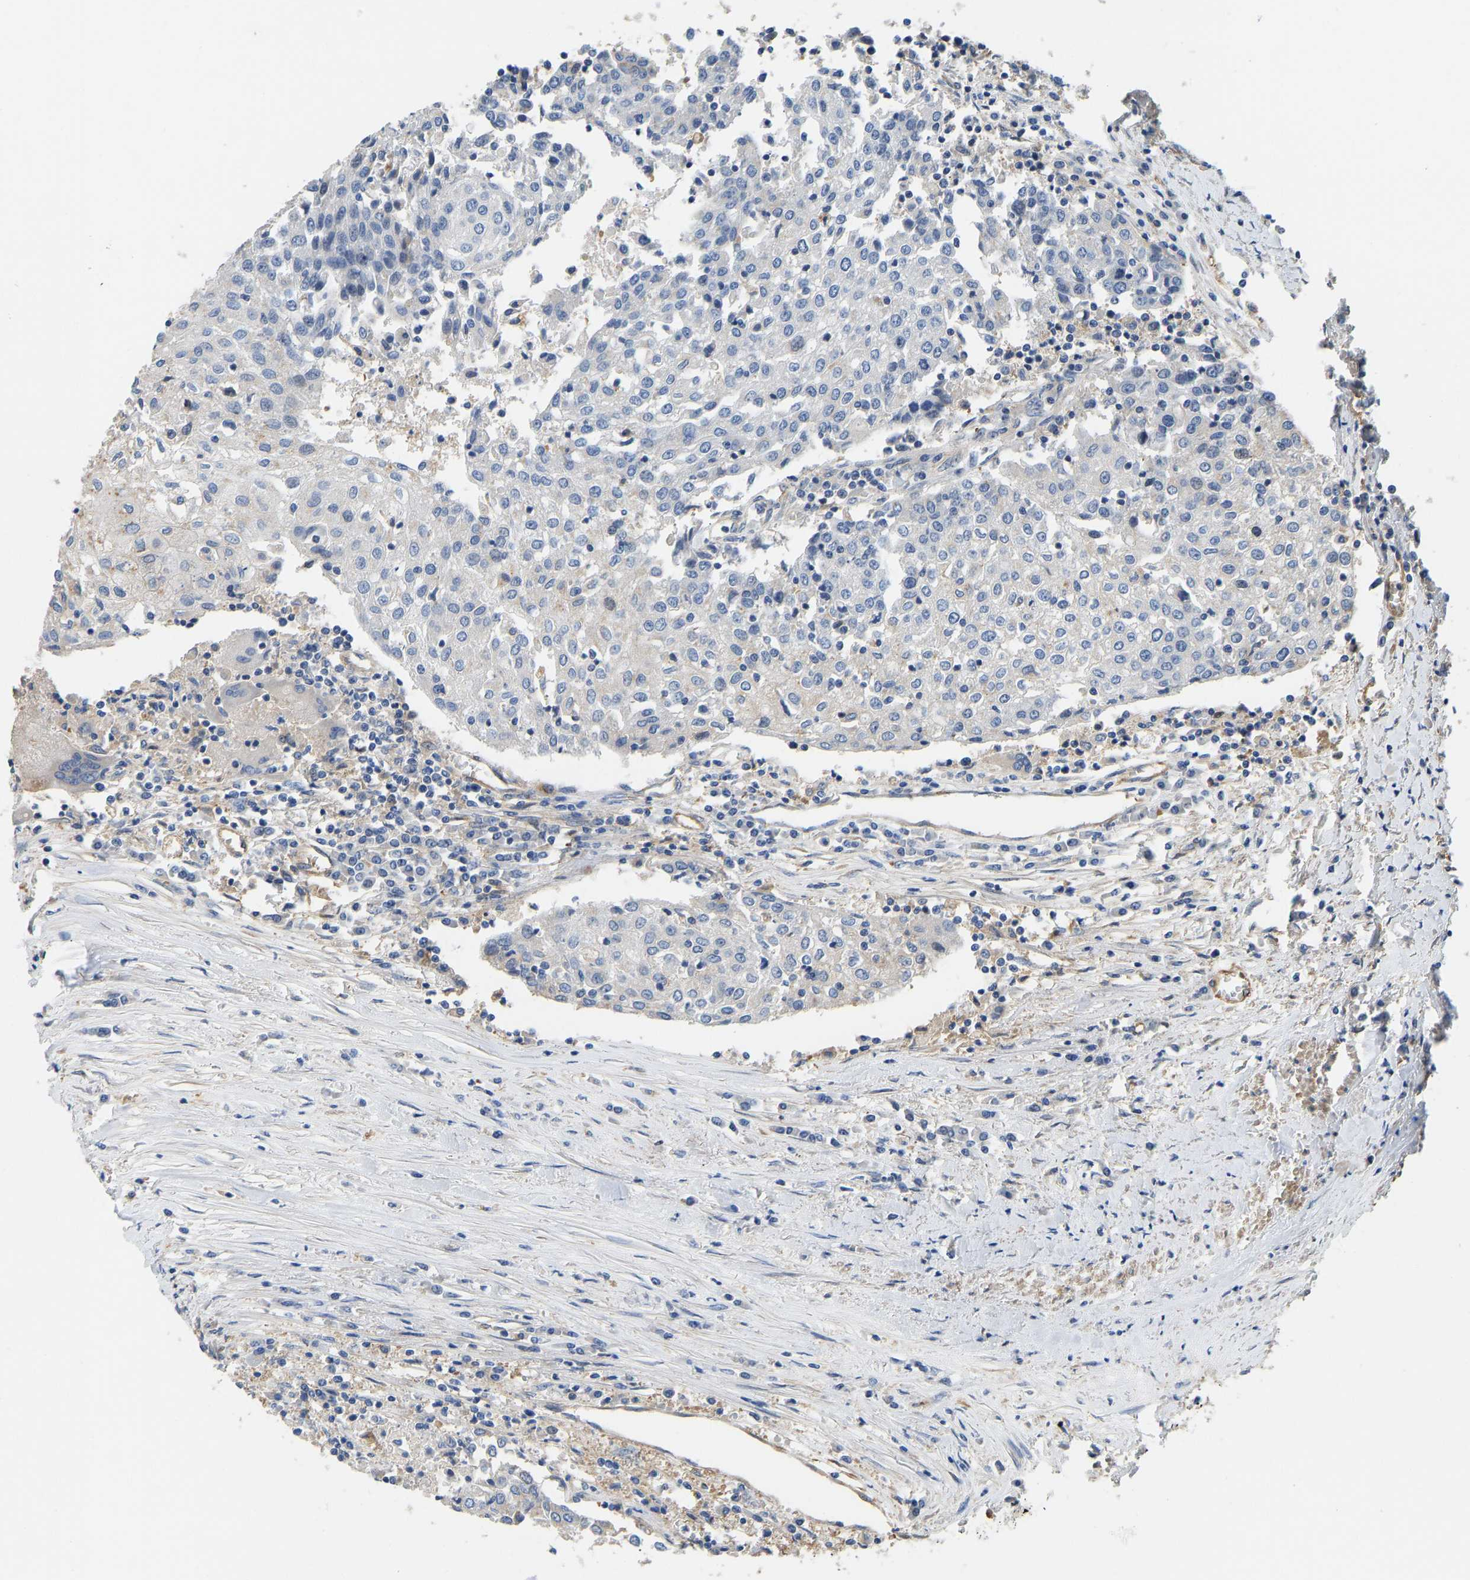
{"staining": {"intensity": "negative", "quantity": "none", "location": "none"}, "tissue": "urothelial cancer", "cell_type": "Tumor cells", "image_type": "cancer", "snomed": [{"axis": "morphology", "description": "Urothelial carcinoma, High grade"}, {"axis": "topography", "description": "Urinary bladder"}], "caption": "This photomicrograph is of urothelial cancer stained with immunohistochemistry (IHC) to label a protein in brown with the nuclei are counter-stained blue. There is no staining in tumor cells.", "gene": "ELMO2", "patient": {"sex": "female", "age": 85}}